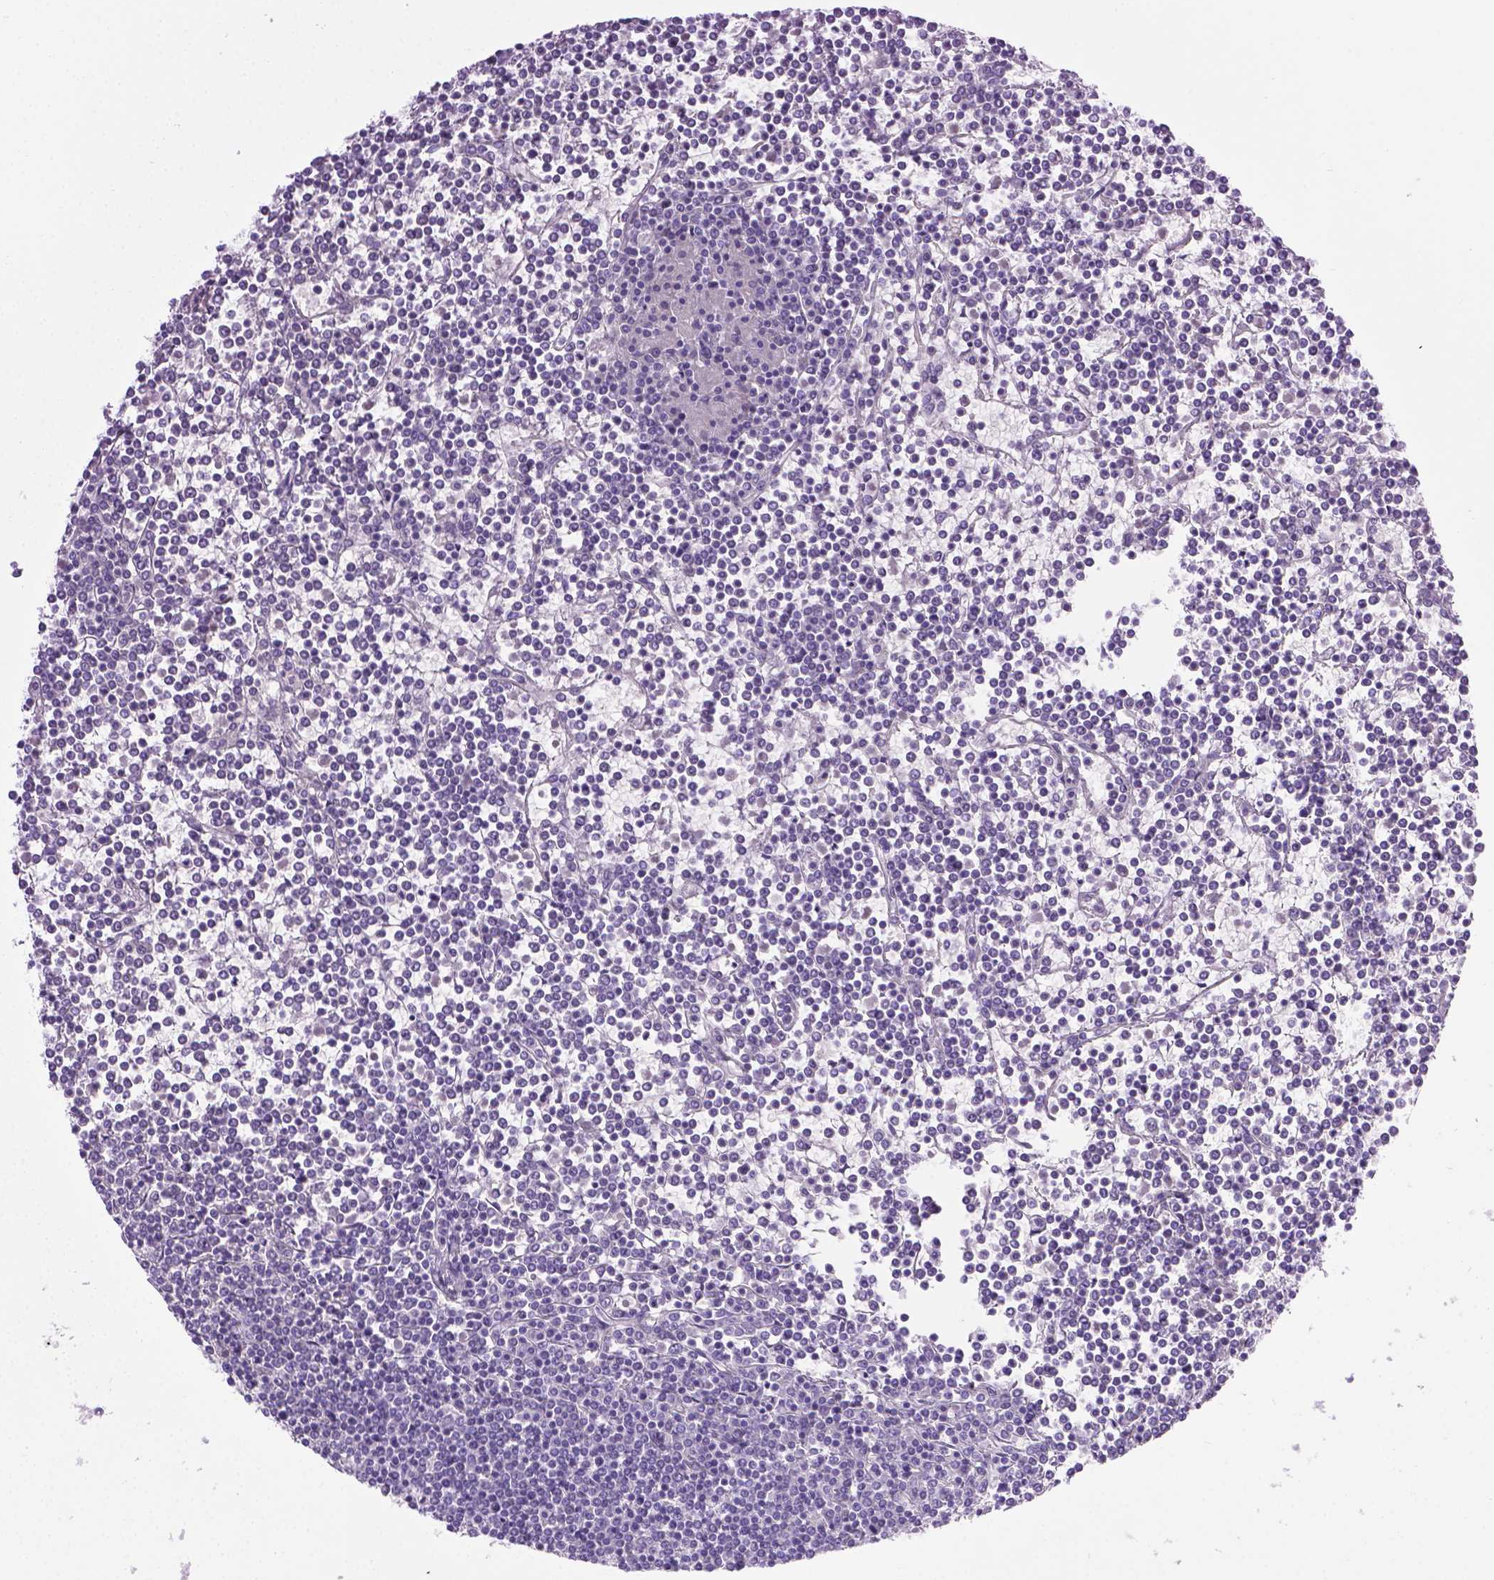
{"staining": {"intensity": "negative", "quantity": "none", "location": "none"}, "tissue": "lymphoma", "cell_type": "Tumor cells", "image_type": "cancer", "snomed": [{"axis": "morphology", "description": "Malignant lymphoma, non-Hodgkin's type, Low grade"}, {"axis": "topography", "description": "Spleen"}], "caption": "Tumor cells are negative for protein expression in human lymphoma.", "gene": "LELP1", "patient": {"sex": "female", "age": 19}}